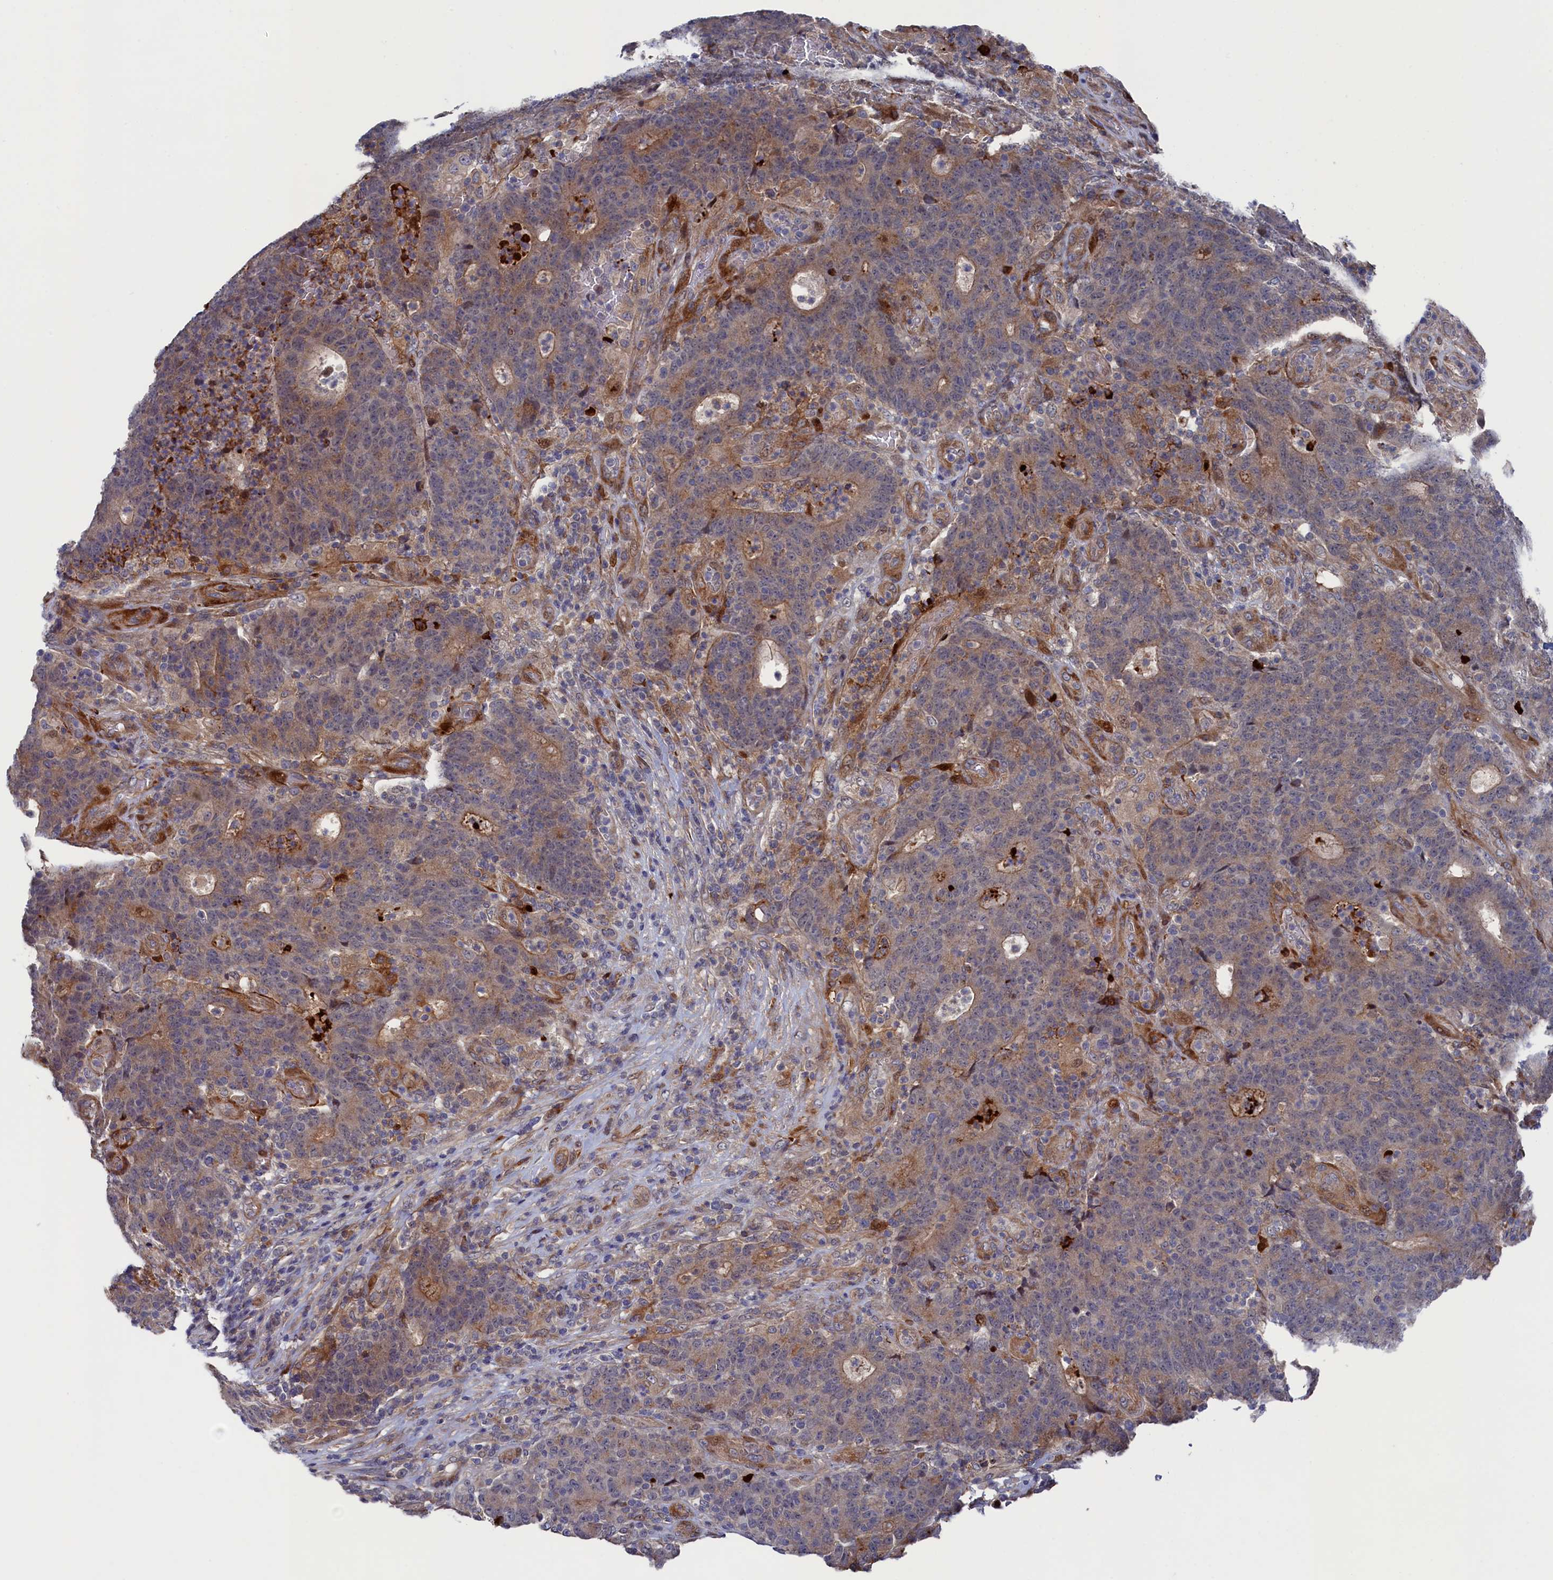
{"staining": {"intensity": "moderate", "quantity": "25%-75%", "location": "cytoplasmic/membranous"}, "tissue": "colorectal cancer", "cell_type": "Tumor cells", "image_type": "cancer", "snomed": [{"axis": "morphology", "description": "Adenocarcinoma, NOS"}, {"axis": "topography", "description": "Colon"}], "caption": "A medium amount of moderate cytoplasmic/membranous staining is appreciated in approximately 25%-75% of tumor cells in colorectal cancer tissue.", "gene": "ZNF891", "patient": {"sex": "female", "age": 75}}